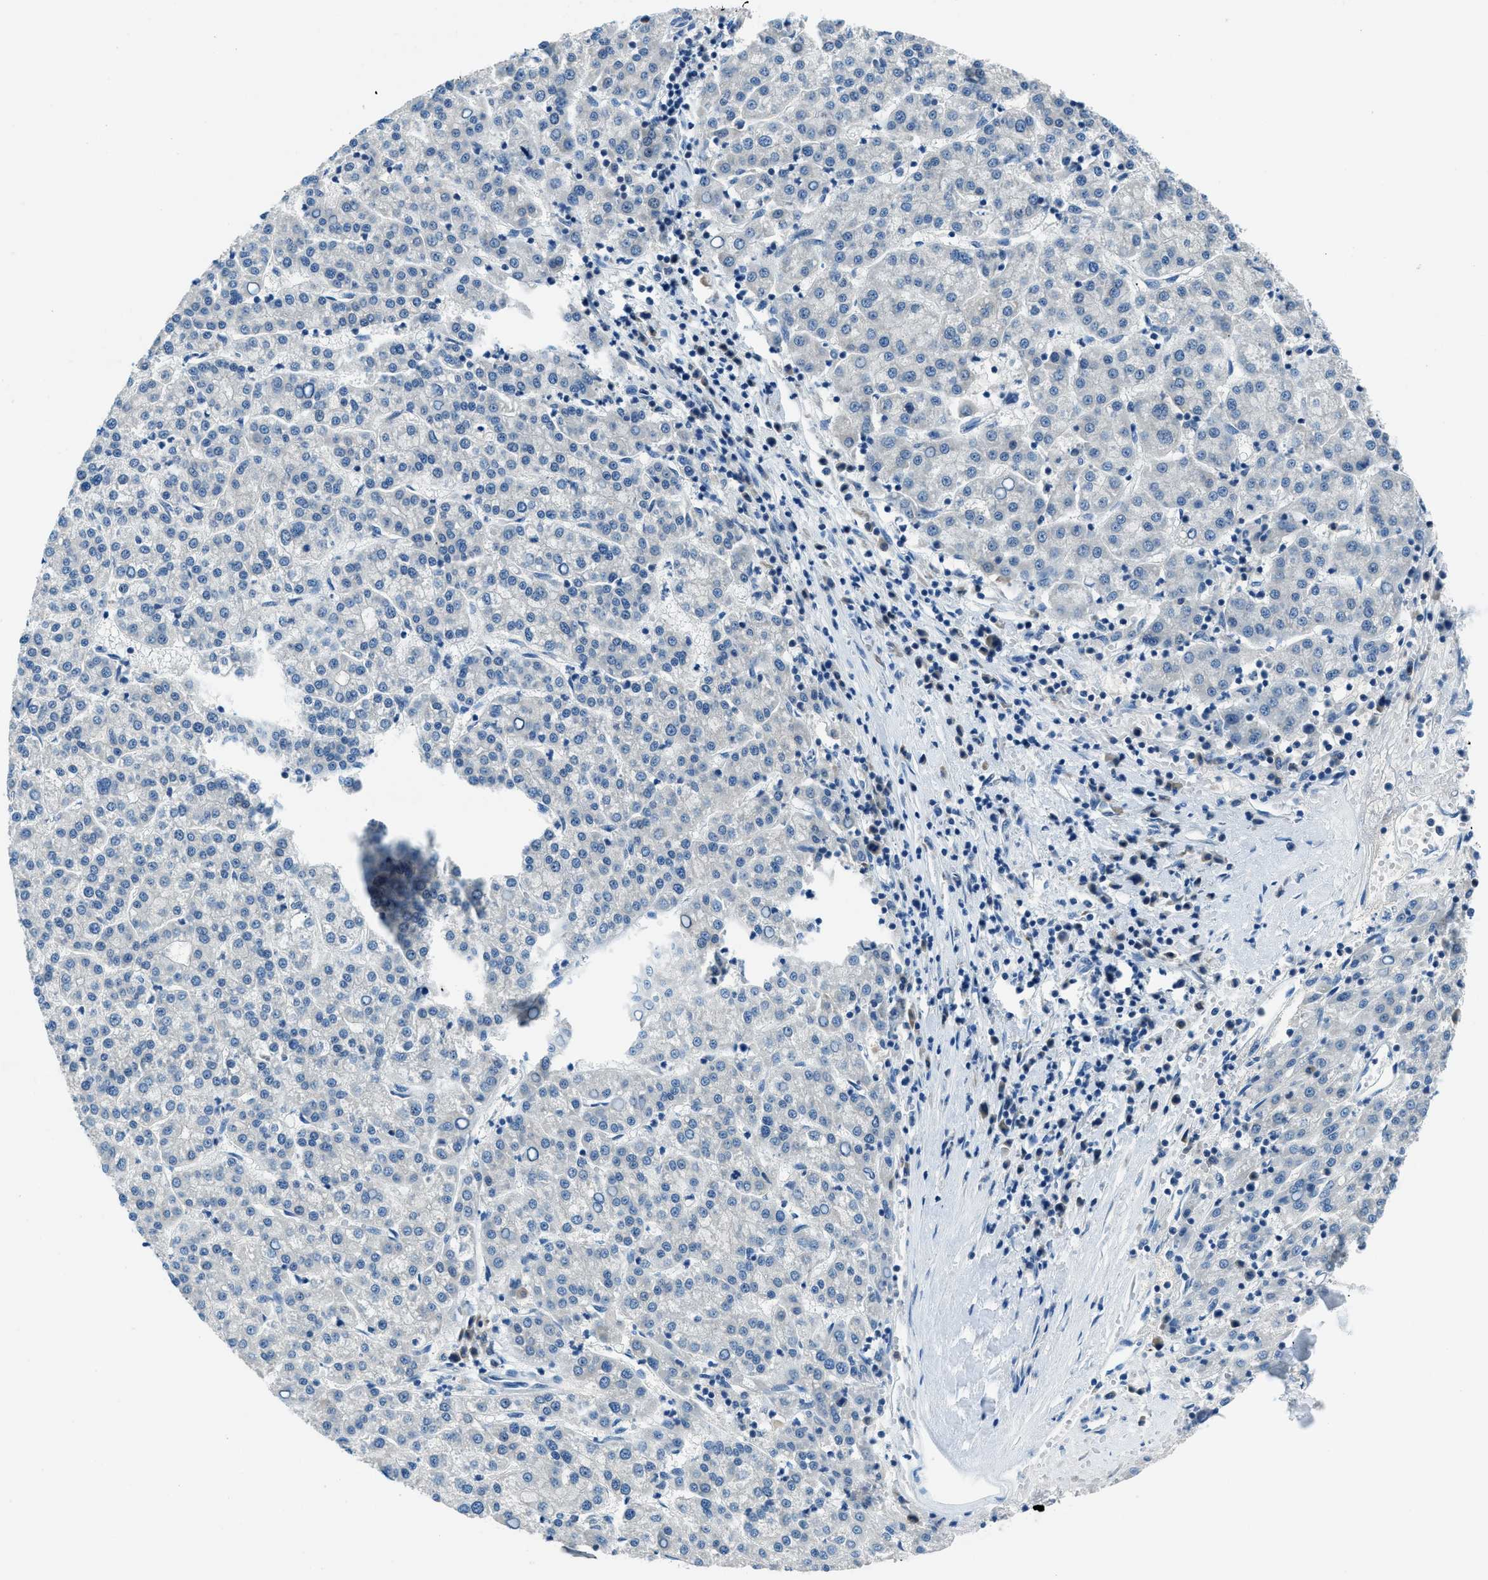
{"staining": {"intensity": "negative", "quantity": "none", "location": "none"}, "tissue": "liver cancer", "cell_type": "Tumor cells", "image_type": "cancer", "snomed": [{"axis": "morphology", "description": "Carcinoma, Hepatocellular, NOS"}, {"axis": "topography", "description": "Liver"}], "caption": "Immunohistochemistry photomicrograph of liver cancer (hepatocellular carcinoma) stained for a protein (brown), which demonstrates no staining in tumor cells.", "gene": "ACP1", "patient": {"sex": "female", "age": 58}}